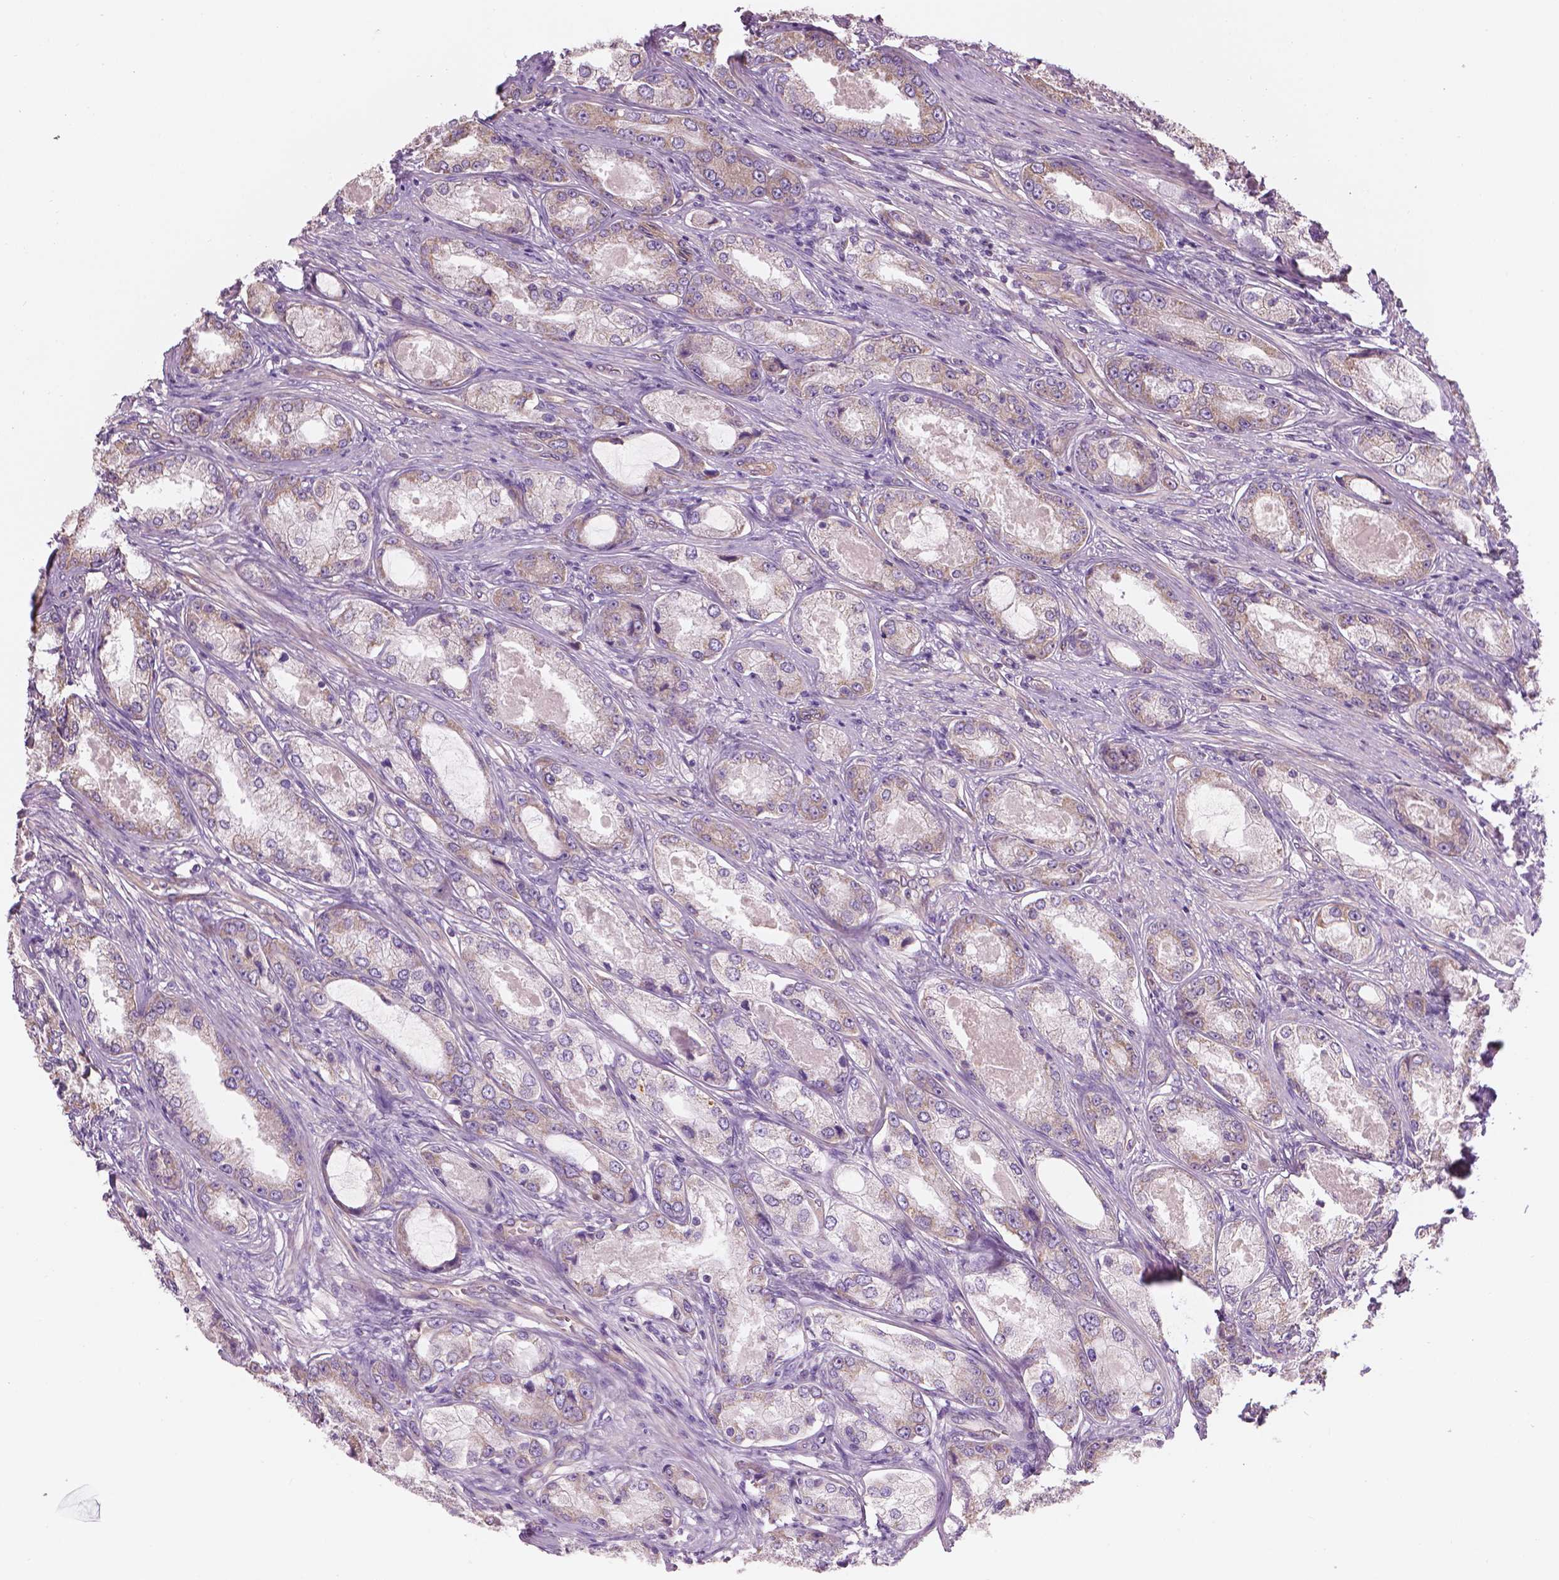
{"staining": {"intensity": "weak", "quantity": "<25%", "location": "cytoplasmic/membranous"}, "tissue": "prostate cancer", "cell_type": "Tumor cells", "image_type": "cancer", "snomed": [{"axis": "morphology", "description": "Adenocarcinoma, Low grade"}, {"axis": "topography", "description": "Prostate"}], "caption": "IHC of human prostate low-grade adenocarcinoma displays no expression in tumor cells. (DAB IHC with hematoxylin counter stain).", "gene": "TTC29", "patient": {"sex": "male", "age": 68}}